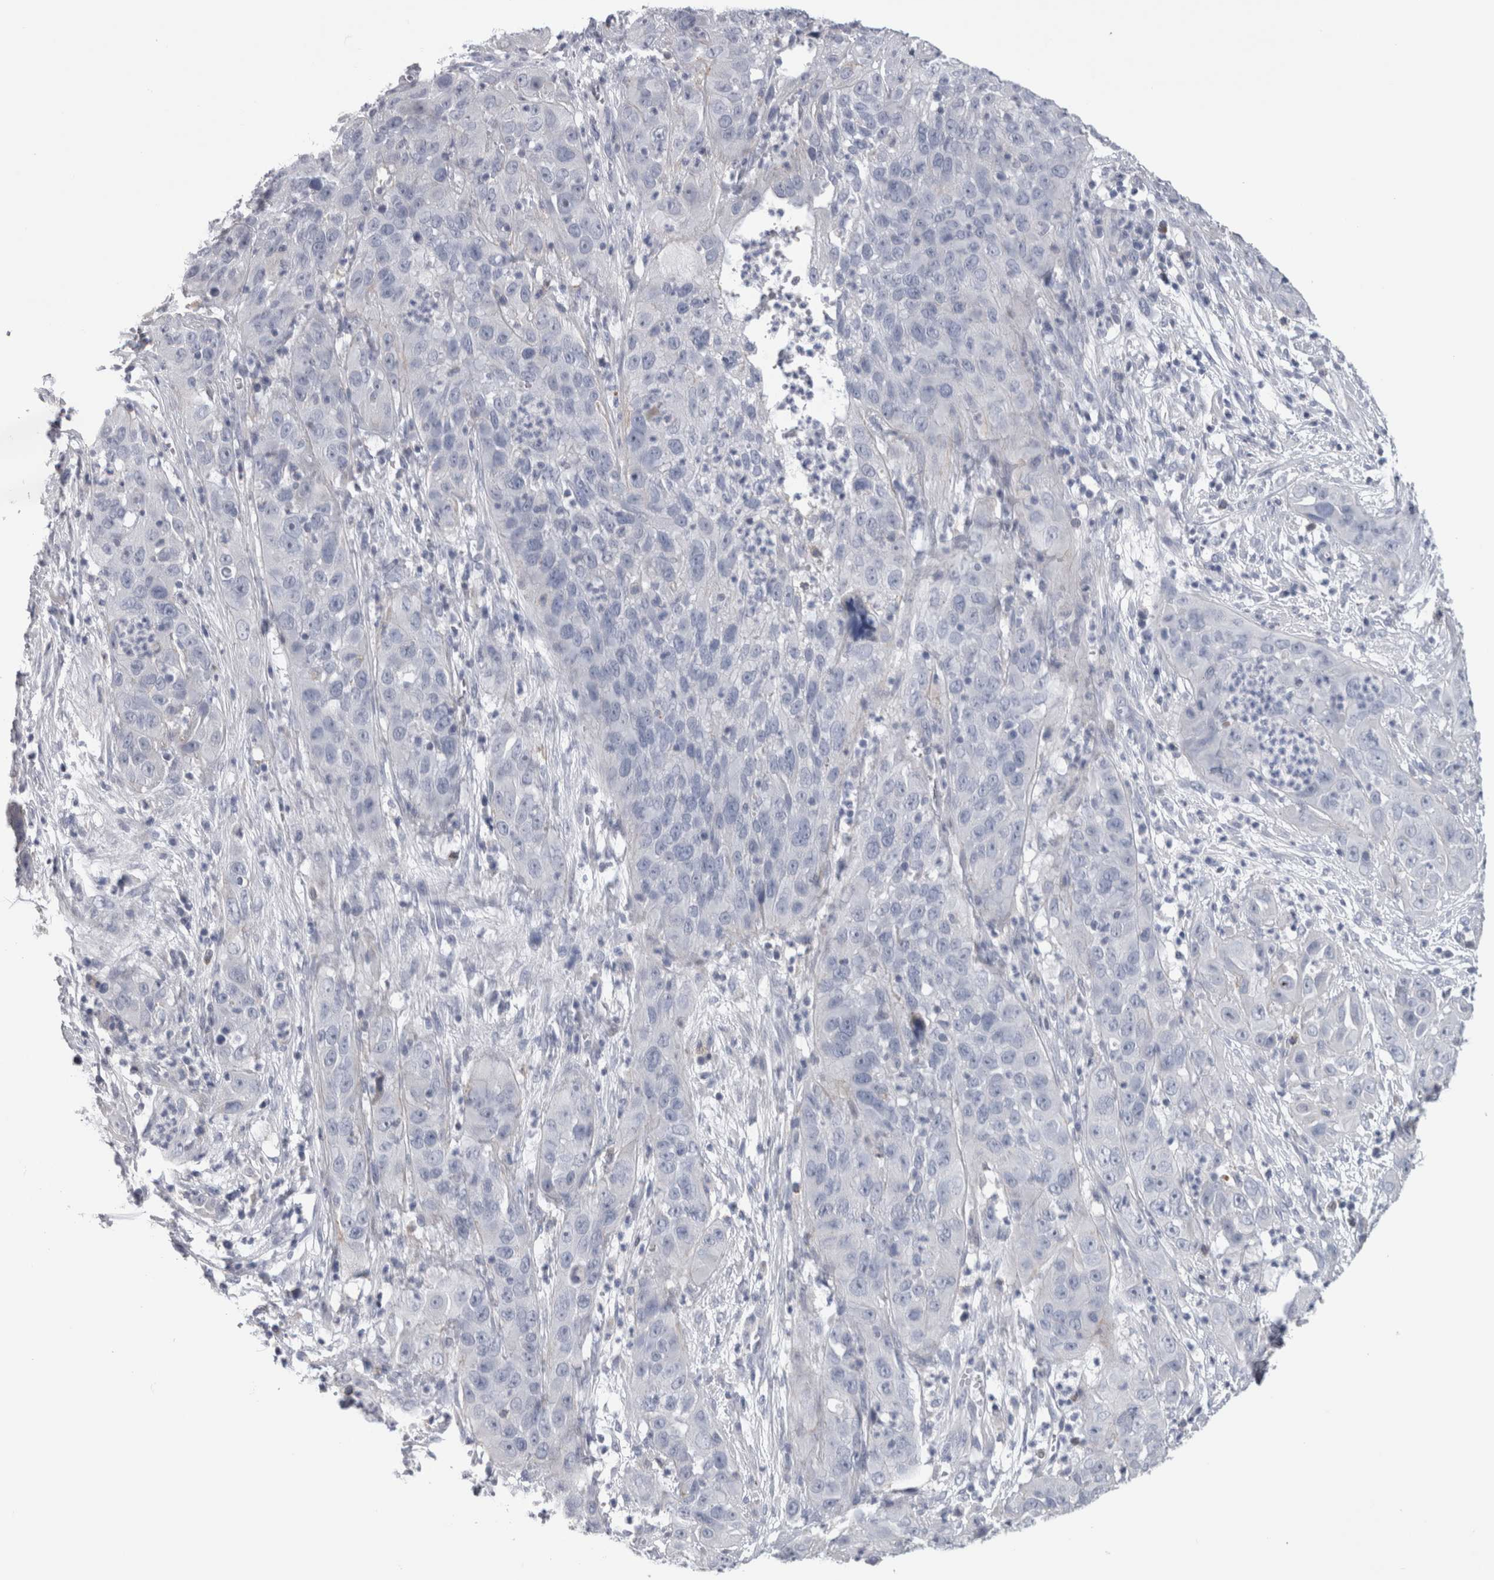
{"staining": {"intensity": "negative", "quantity": "none", "location": "none"}, "tissue": "cervical cancer", "cell_type": "Tumor cells", "image_type": "cancer", "snomed": [{"axis": "morphology", "description": "Squamous cell carcinoma, NOS"}, {"axis": "topography", "description": "Cervix"}], "caption": "The immunohistochemistry (IHC) micrograph has no significant positivity in tumor cells of squamous cell carcinoma (cervical) tissue.", "gene": "IL33", "patient": {"sex": "female", "age": 32}}